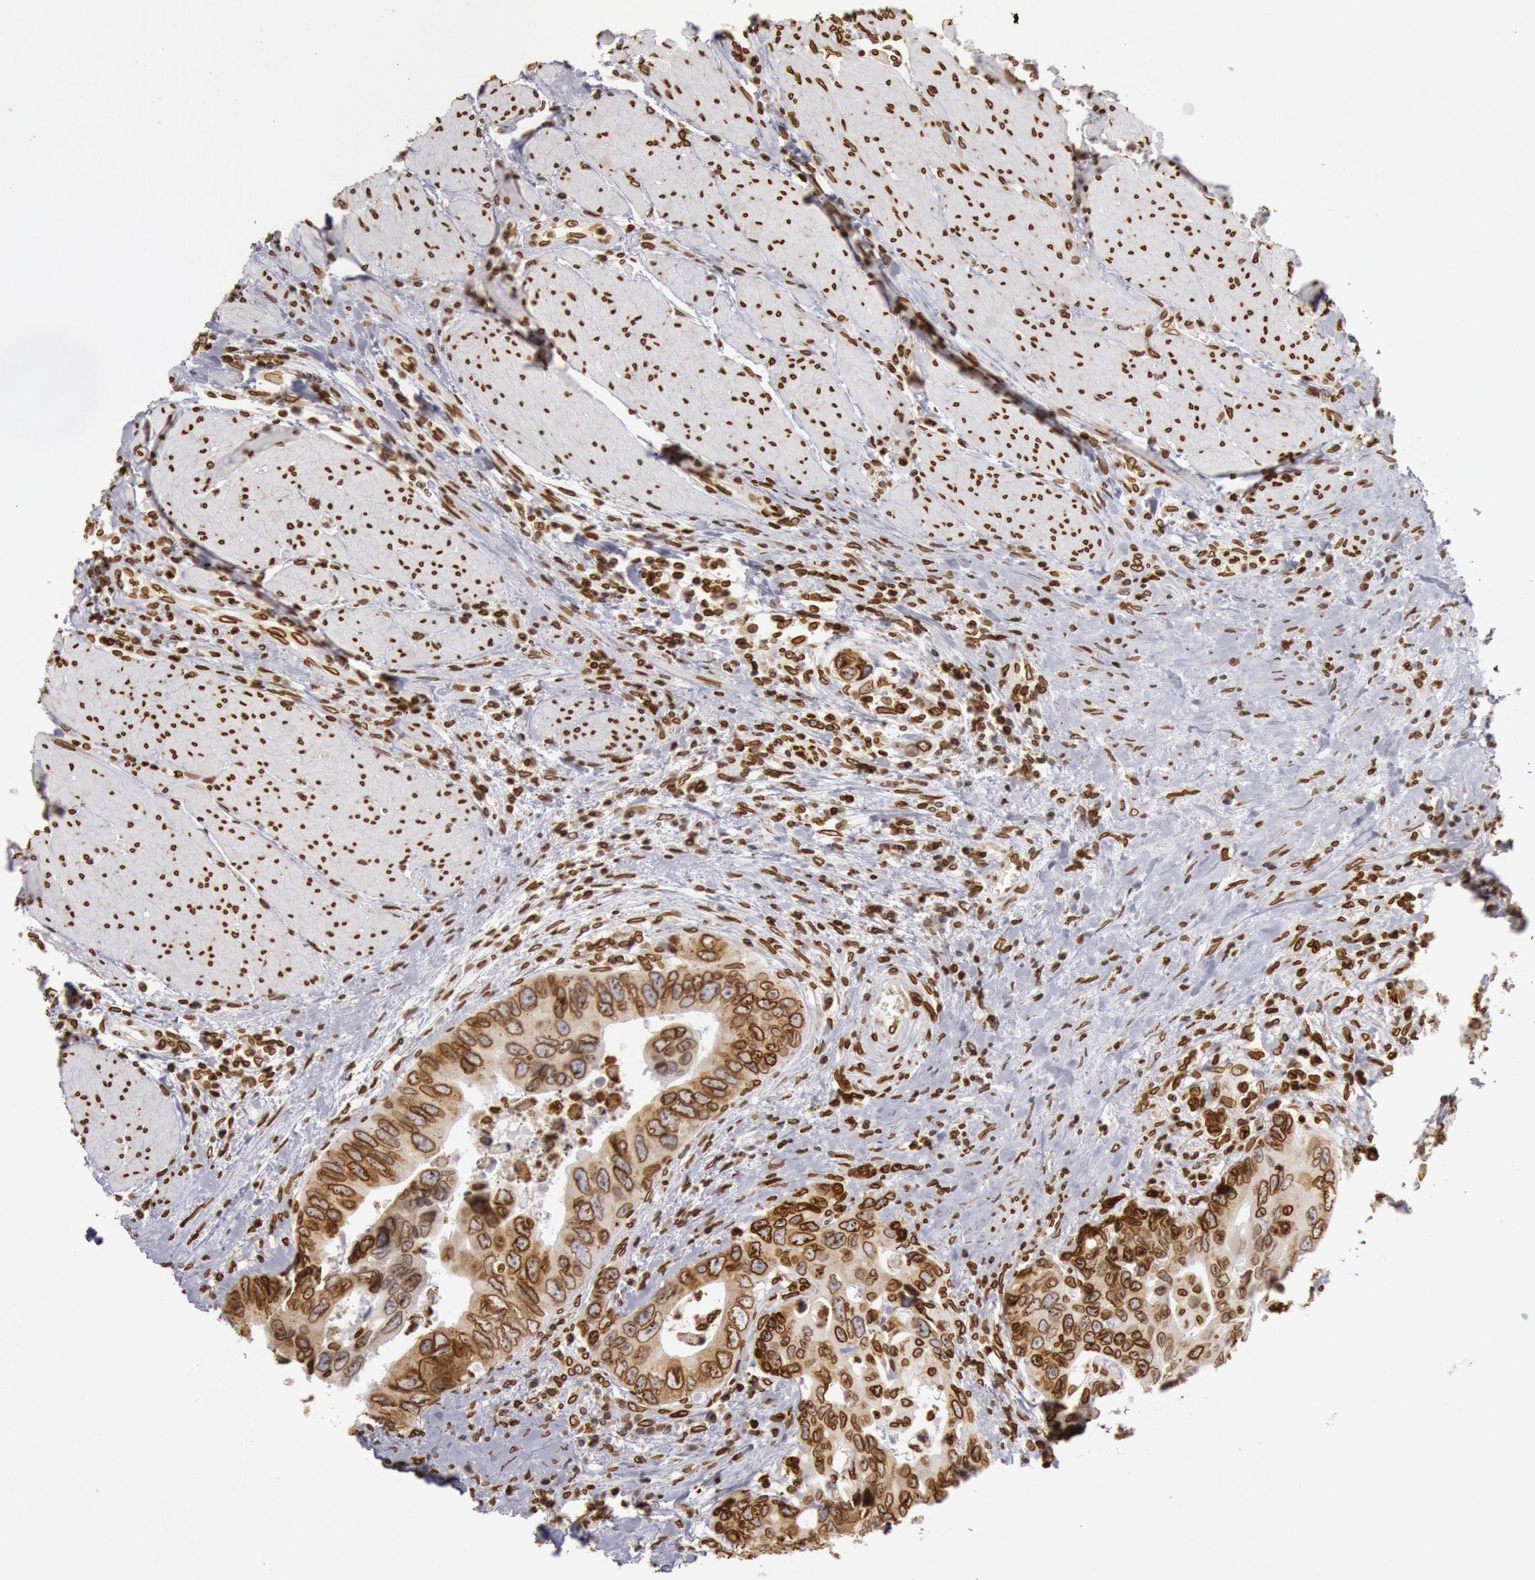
{"staining": {"intensity": "strong", "quantity": ">75%", "location": "nuclear"}, "tissue": "colorectal cancer", "cell_type": "Tumor cells", "image_type": "cancer", "snomed": [{"axis": "morphology", "description": "Adenocarcinoma, NOS"}, {"axis": "topography", "description": "Rectum"}], "caption": "A brown stain highlights strong nuclear positivity of a protein in colorectal adenocarcinoma tumor cells.", "gene": "SUN2", "patient": {"sex": "female", "age": 67}}